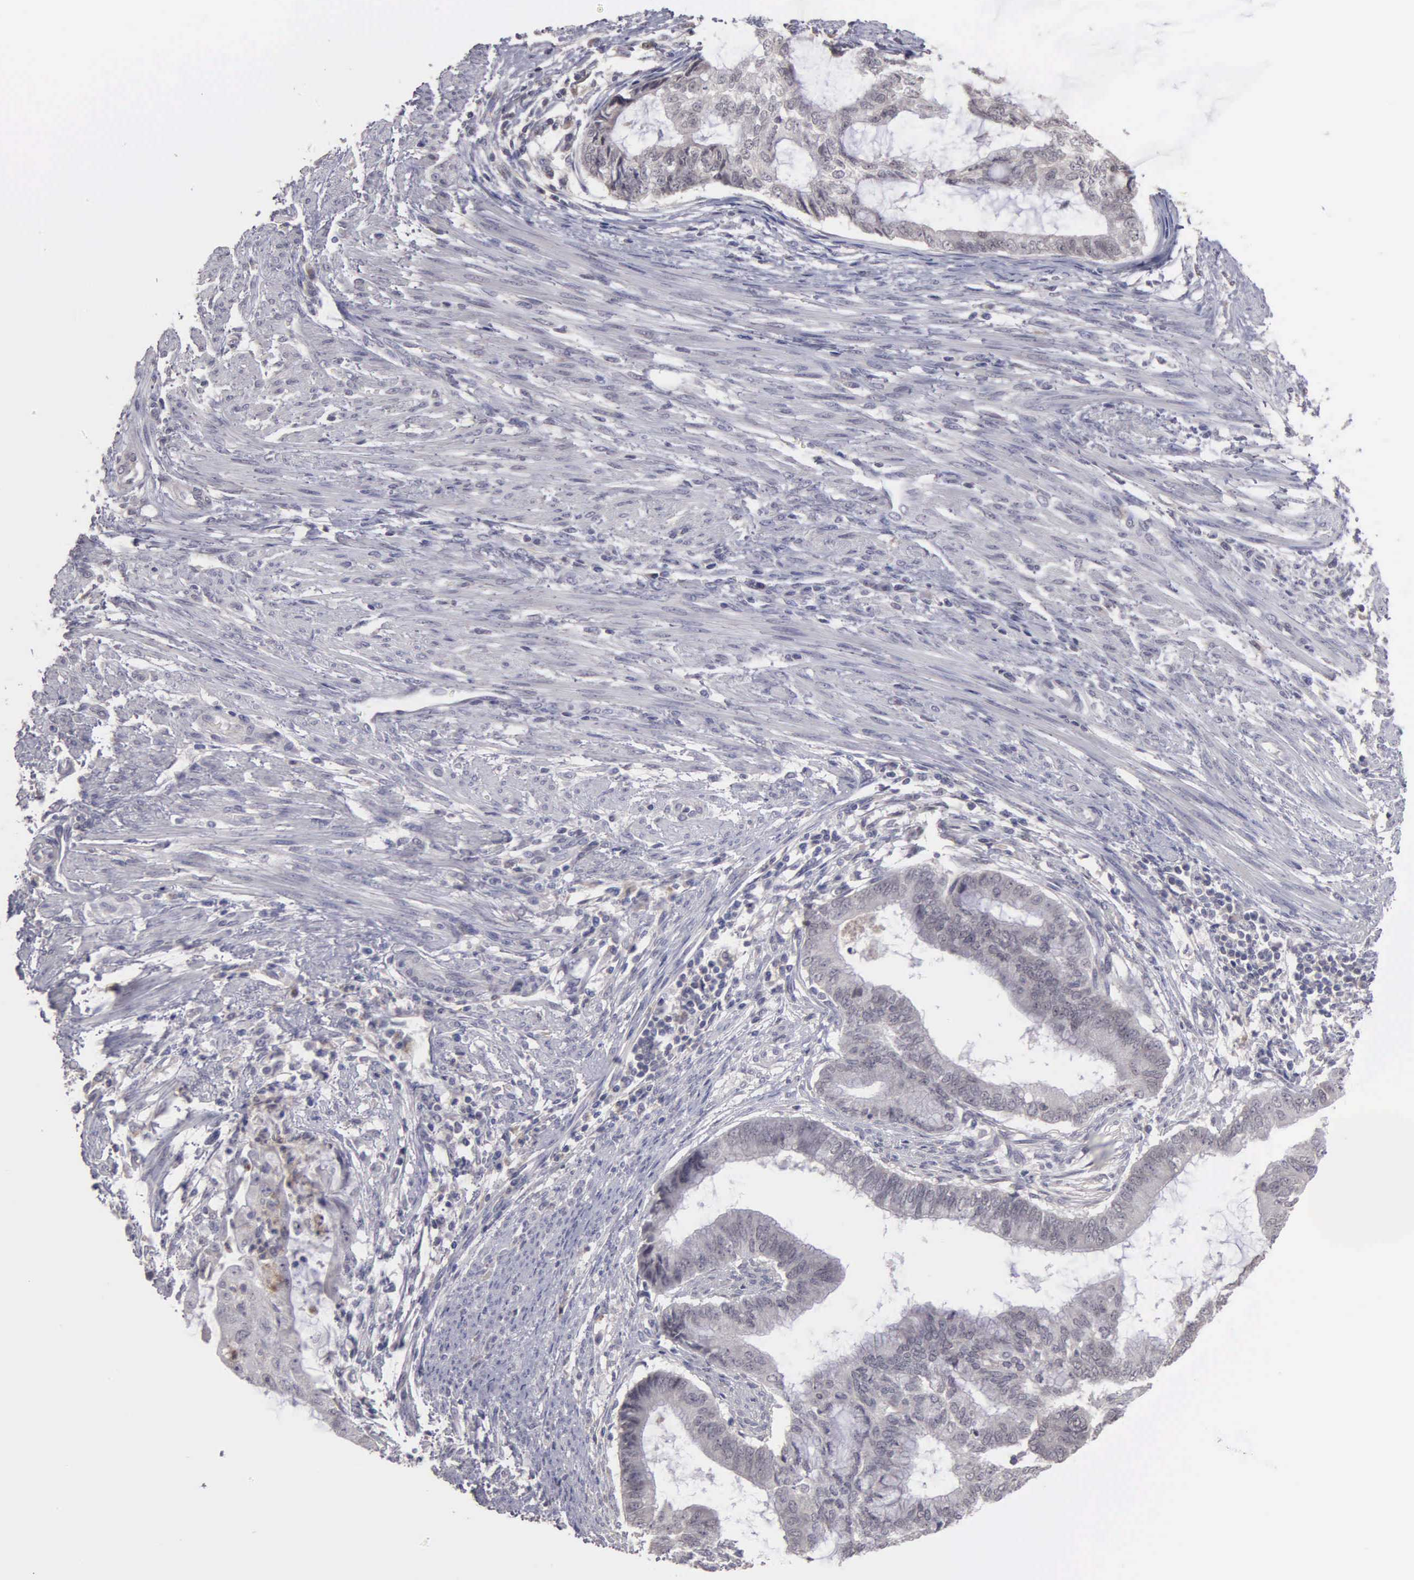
{"staining": {"intensity": "negative", "quantity": "none", "location": "none"}, "tissue": "endometrial cancer", "cell_type": "Tumor cells", "image_type": "cancer", "snomed": [{"axis": "morphology", "description": "Adenocarcinoma, NOS"}, {"axis": "topography", "description": "Endometrium"}], "caption": "The image reveals no staining of tumor cells in endometrial cancer (adenocarcinoma).", "gene": "BRD1", "patient": {"sex": "female", "age": 63}}